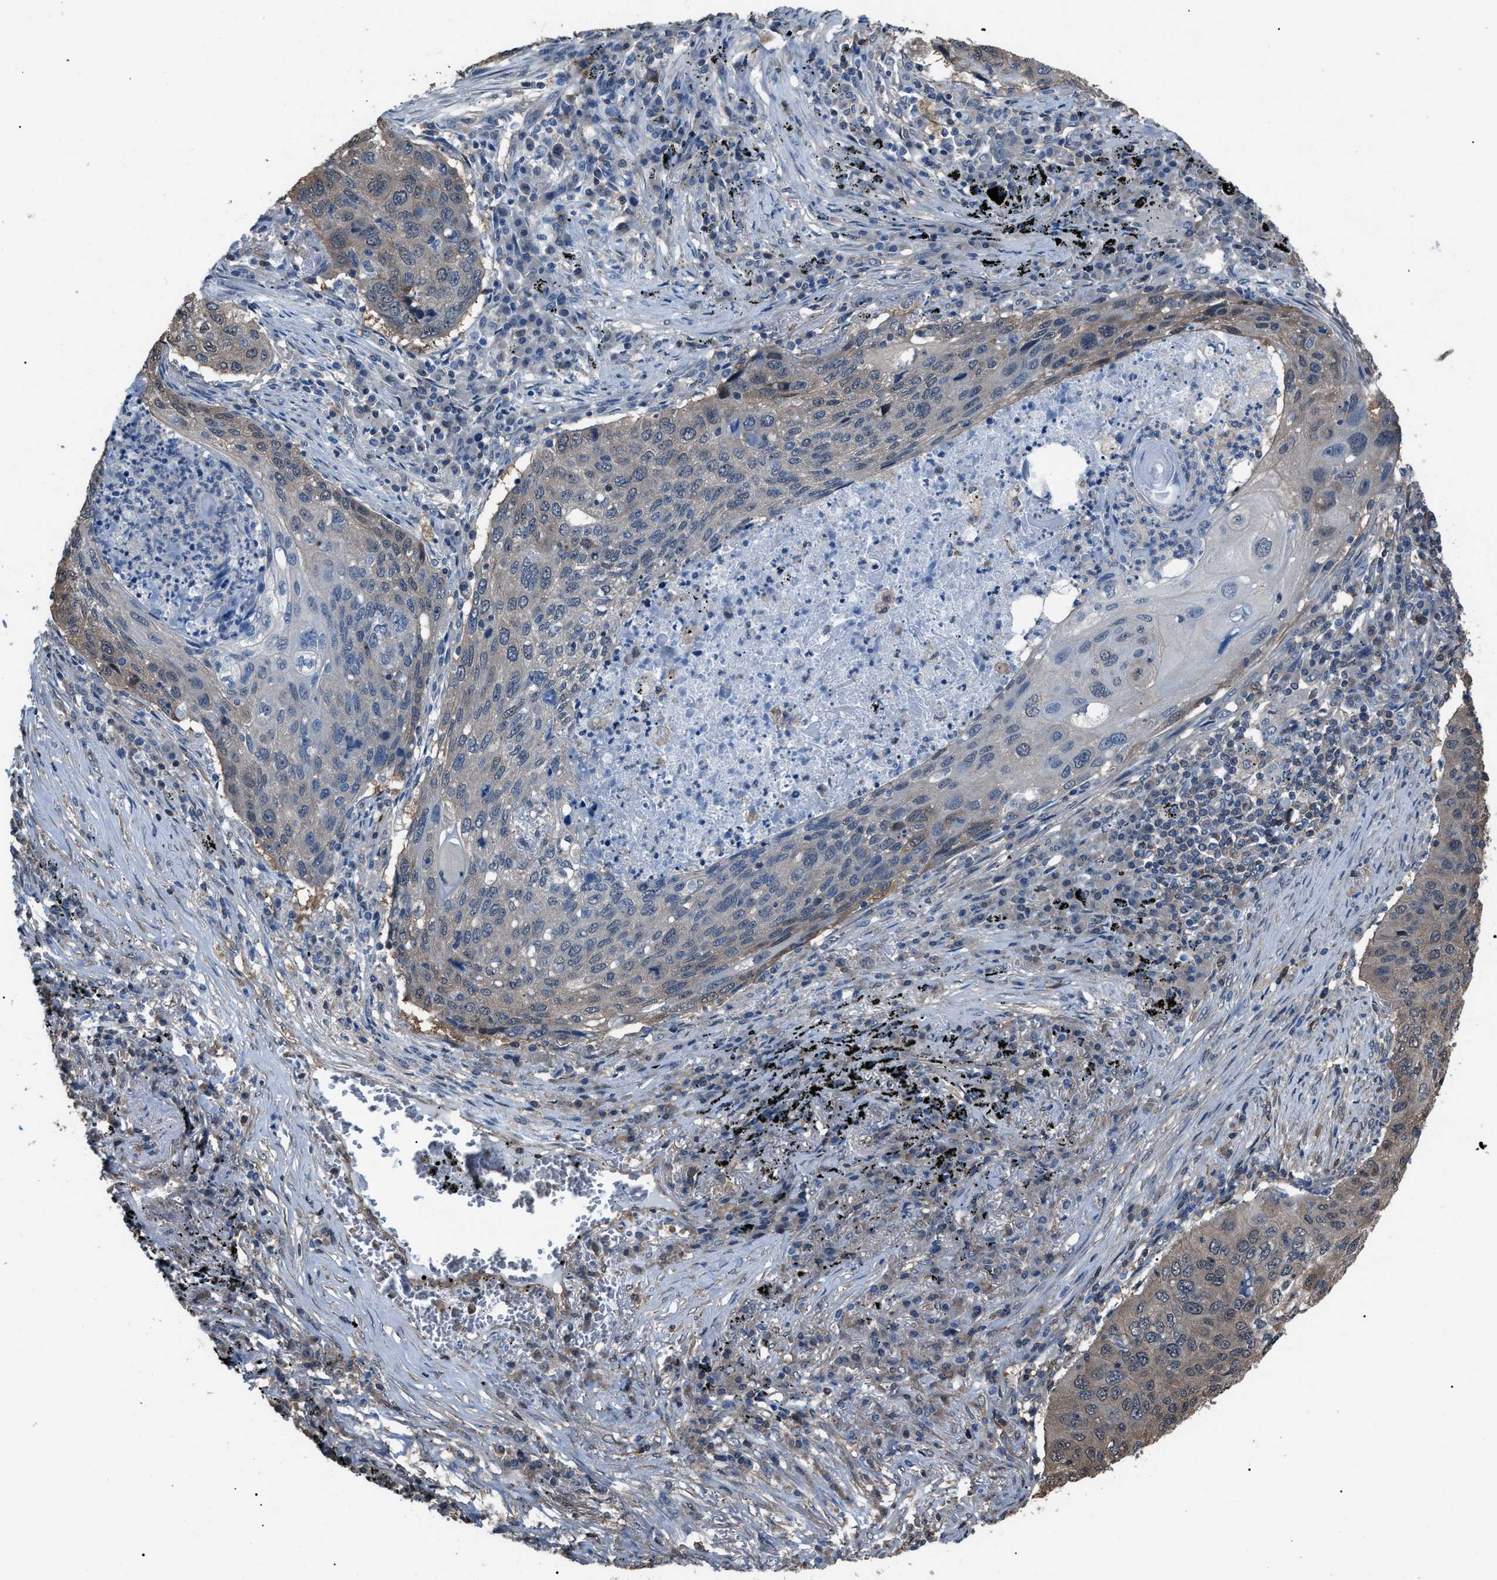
{"staining": {"intensity": "weak", "quantity": "<25%", "location": "cytoplasmic/membranous"}, "tissue": "lung cancer", "cell_type": "Tumor cells", "image_type": "cancer", "snomed": [{"axis": "morphology", "description": "Squamous cell carcinoma, NOS"}, {"axis": "topography", "description": "Lung"}], "caption": "There is no significant staining in tumor cells of squamous cell carcinoma (lung).", "gene": "PDCD5", "patient": {"sex": "female", "age": 63}}